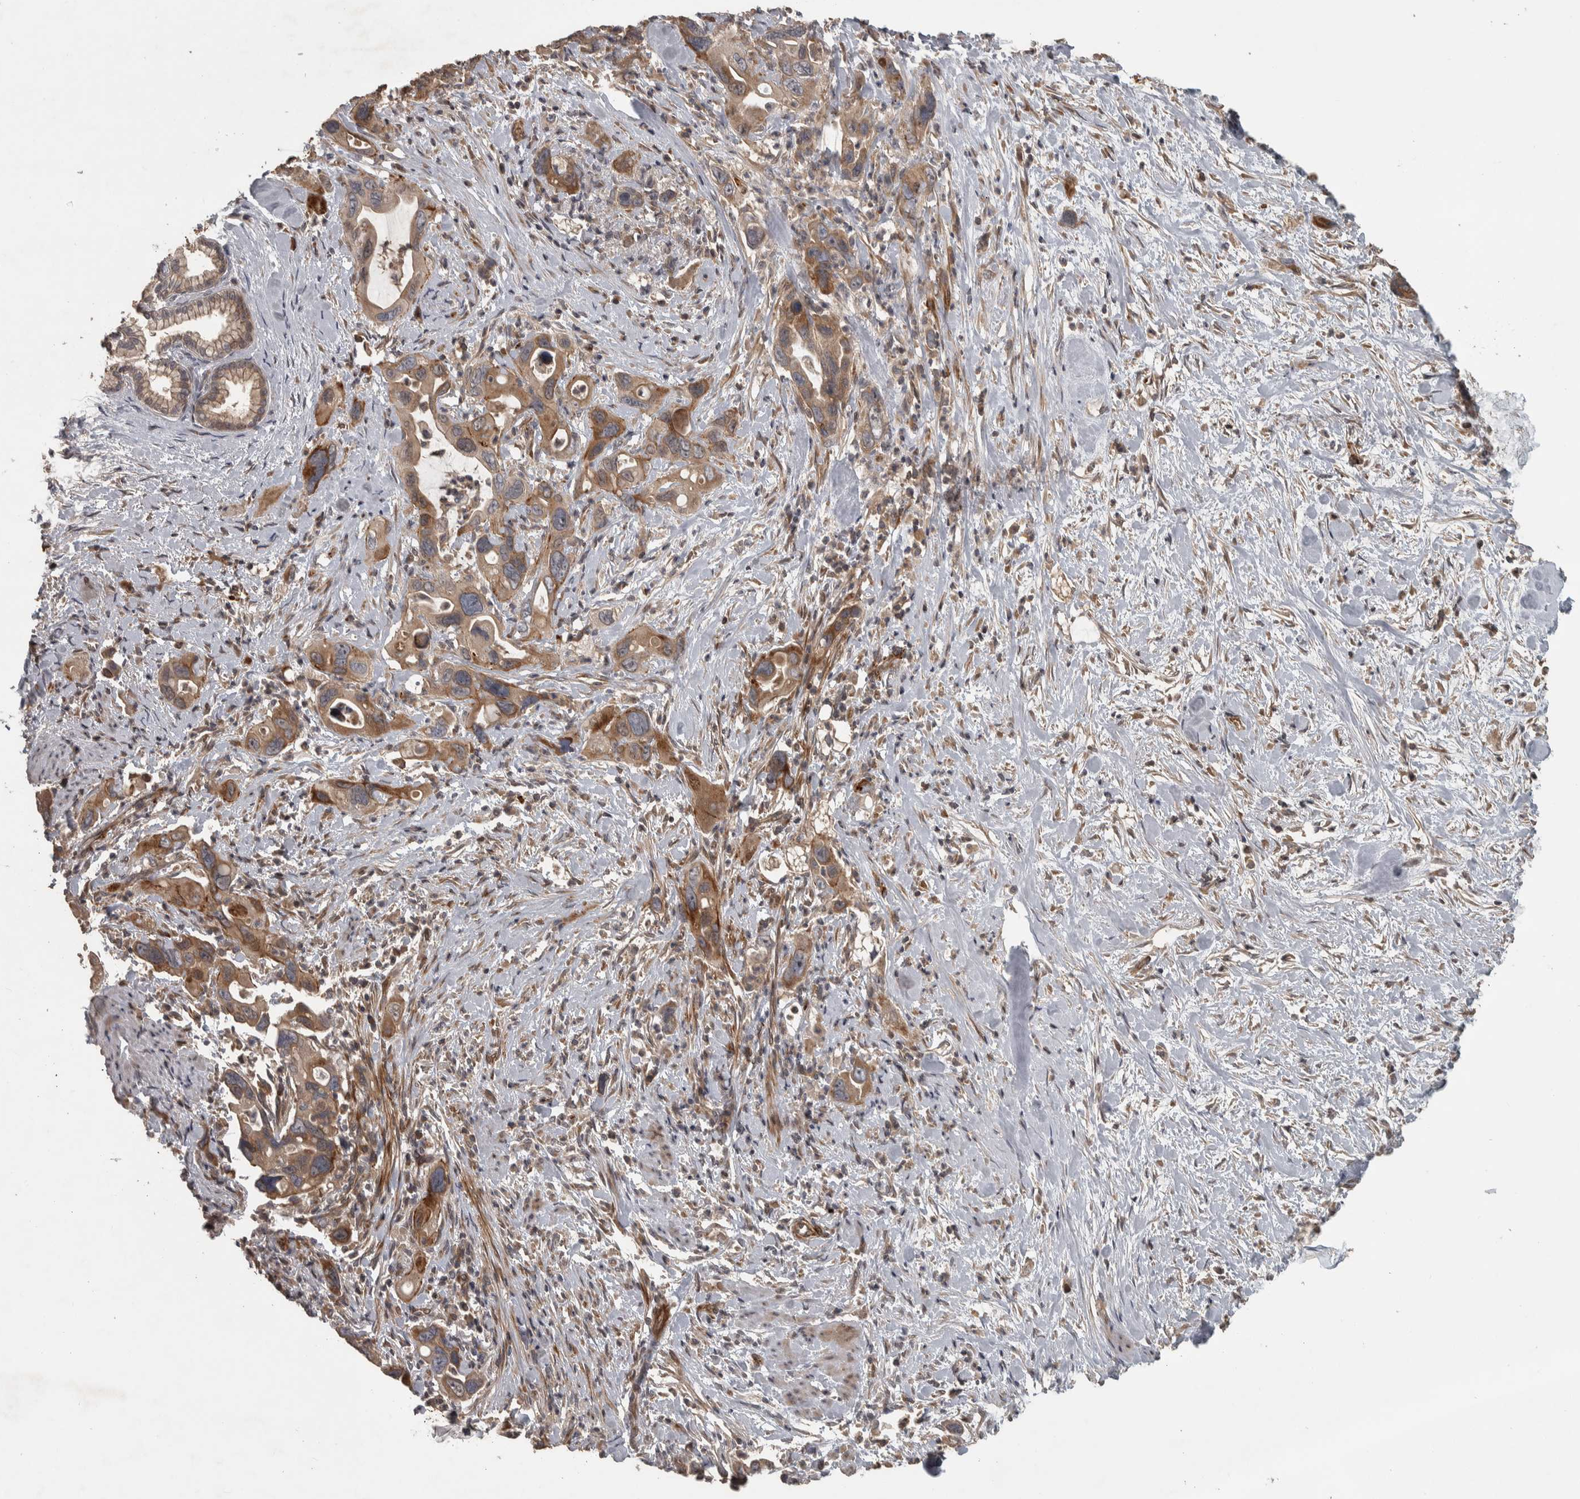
{"staining": {"intensity": "moderate", "quantity": ">75%", "location": "cytoplasmic/membranous"}, "tissue": "pancreatic cancer", "cell_type": "Tumor cells", "image_type": "cancer", "snomed": [{"axis": "morphology", "description": "Adenocarcinoma, NOS"}, {"axis": "topography", "description": "Pancreas"}], "caption": "Pancreatic cancer was stained to show a protein in brown. There is medium levels of moderate cytoplasmic/membranous expression in approximately >75% of tumor cells.", "gene": "ERAL1", "patient": {"sex": "female", "age": 70}}